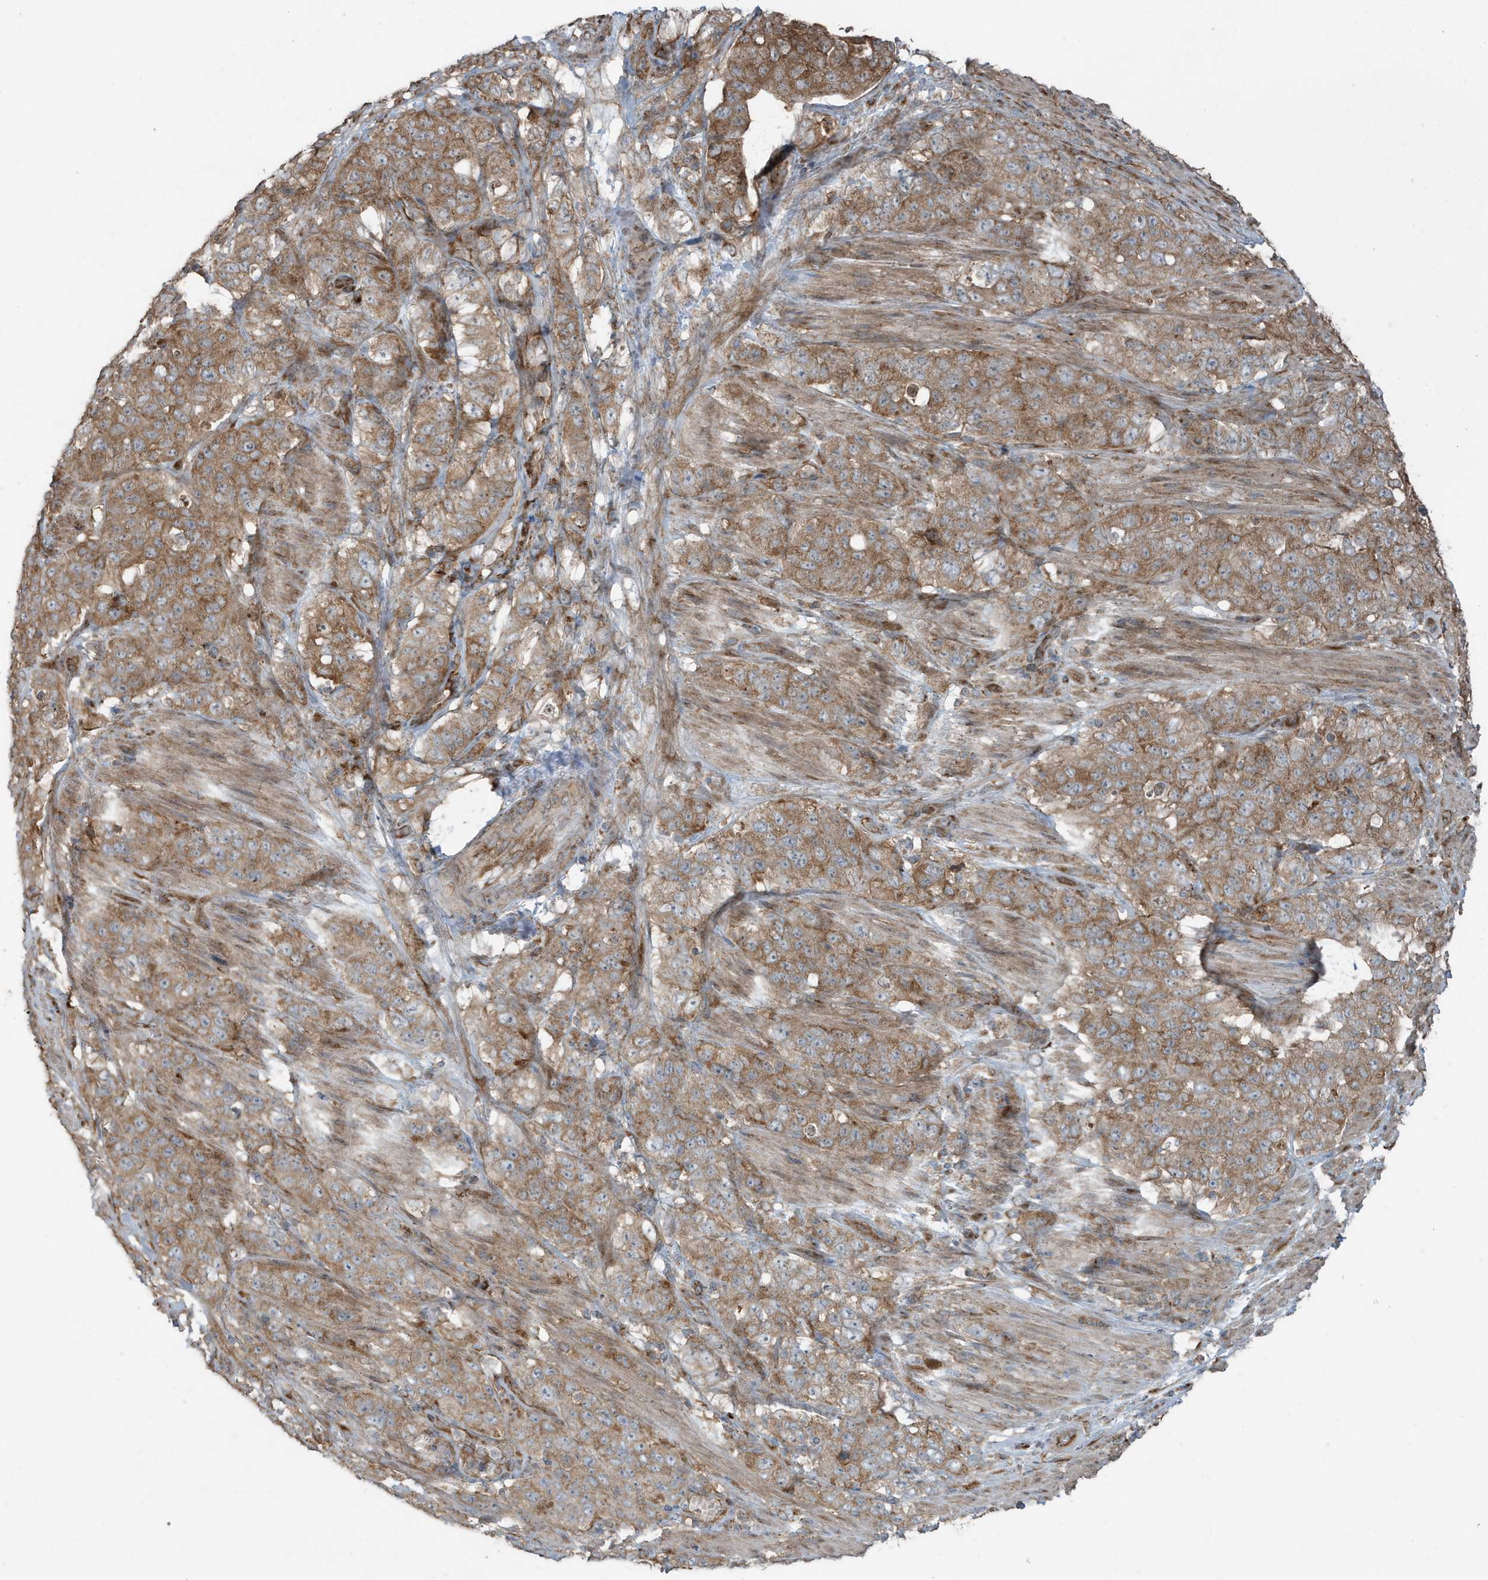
{"staining": {"intensity": "moderate", "quantity": ">75%", "location": "cytoplasmic/membranous"}, "tissue": "stomach cancer", "cell_type": "Tumor cells", "image_type": "cancer", "snomed": [{"axis": "morphology", "description": "Adenocarcinoma, NOS"}, {"axis": "topography", "description": "Stomach"}], "caption": "A photomicrograph of human stomach adenocarcinoma stained for a protein shows moderate cytoplasmic/membranous brown staining in tumor cells.", "gene": "GOLGA4", "patient": {"sex": "male", "age": 48}}